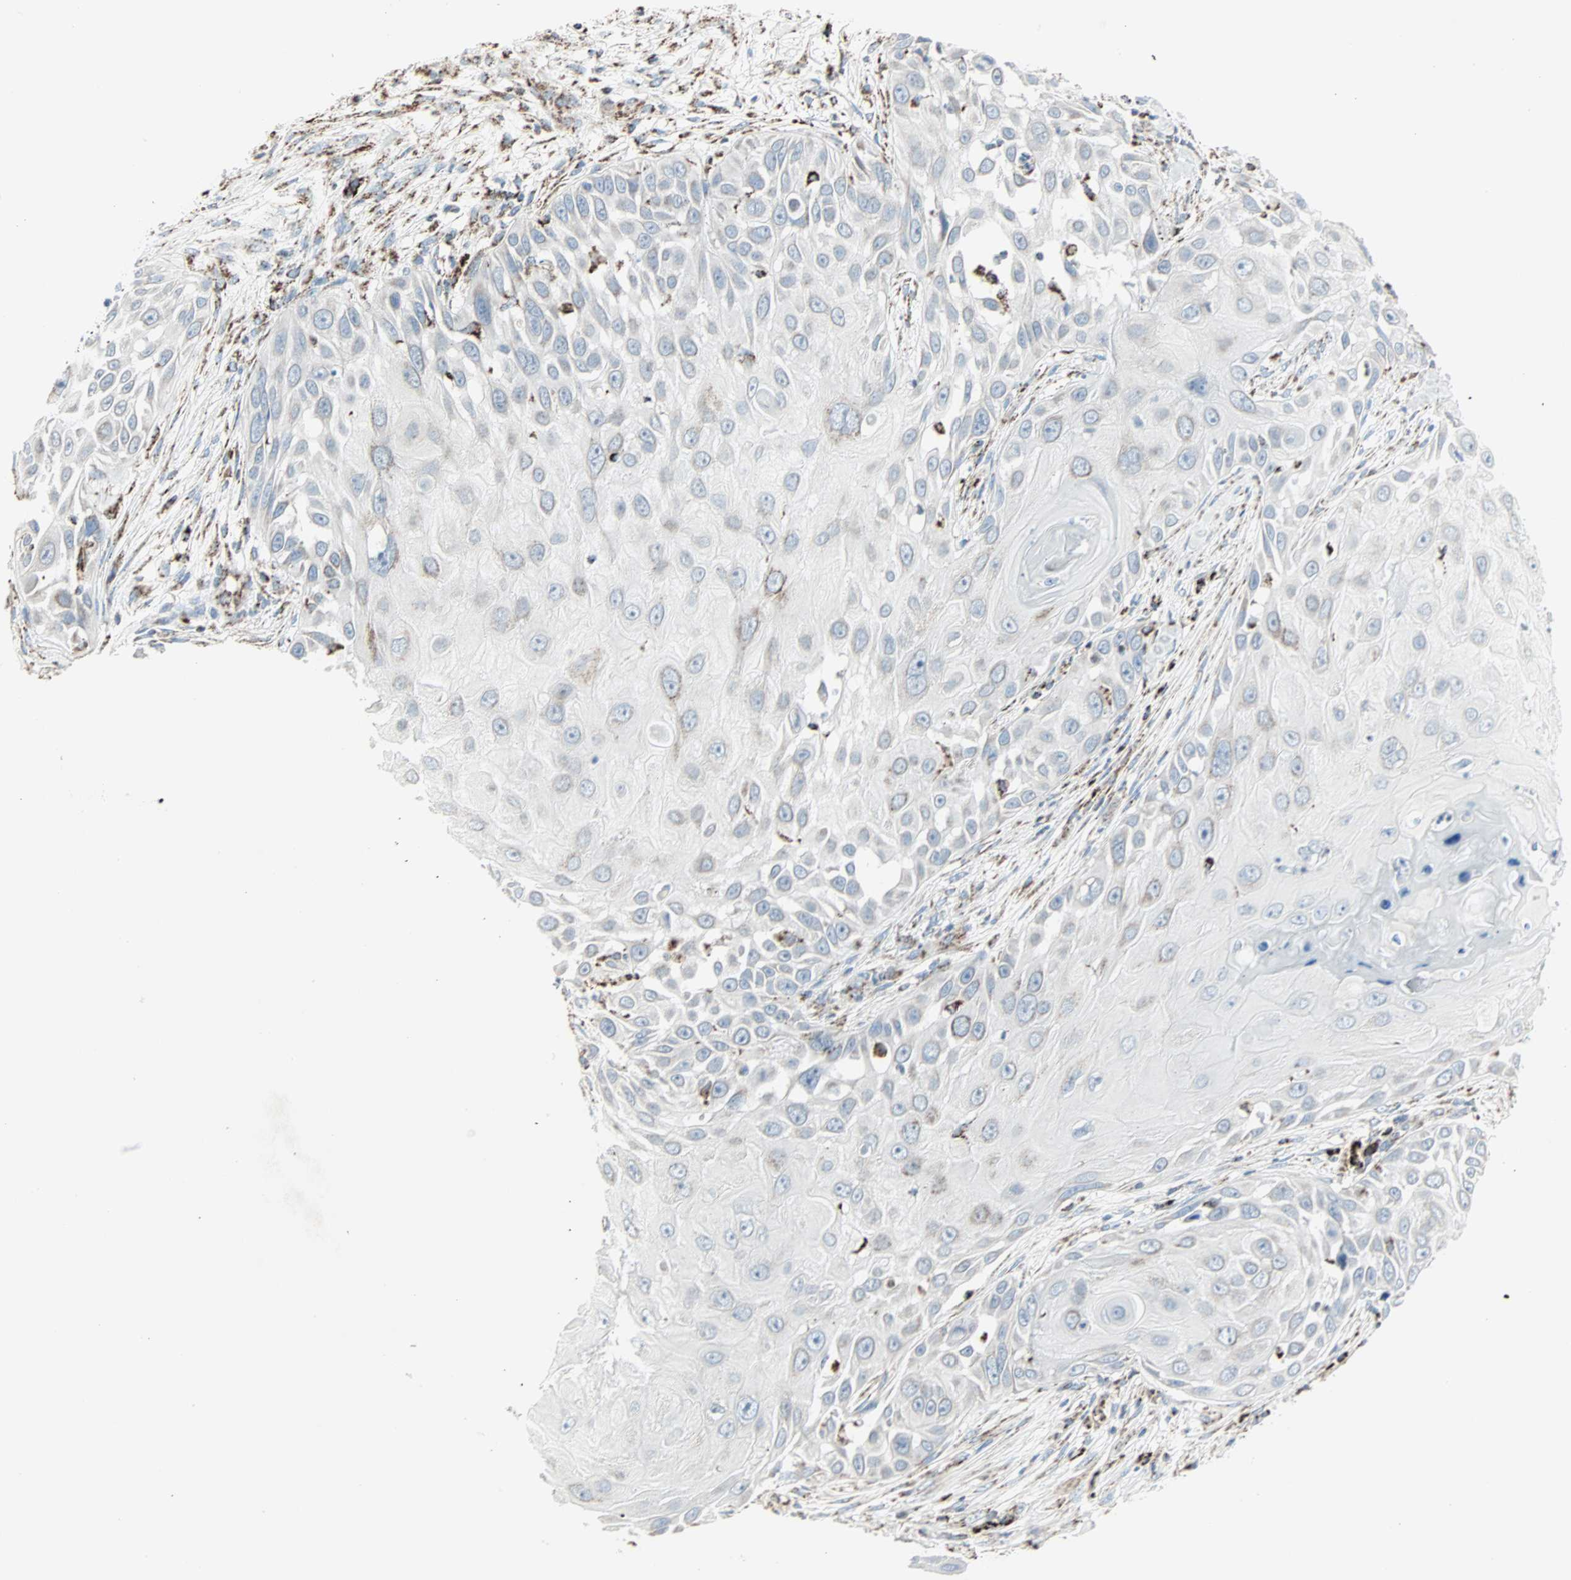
{"staining": {"intensity": "negative", "quantity": "none", "location": "none"}, "tissue": "skin cancer", "cell_type": "Tumor cells", "image_type": "cancer", "snomed": [{"axis": "morphology", "description": "Squamous cell carcinoma, NOS"}, {"axis": "topography", "description": "Skin"}], "caption": "This is an immunohistochemistry (IHC) photomicrograph of human skin squamous cell carcinoma. There is no staining in tumor cells.", "gene": "IDH2", "patient": {"sex": "female", "age": 44}}